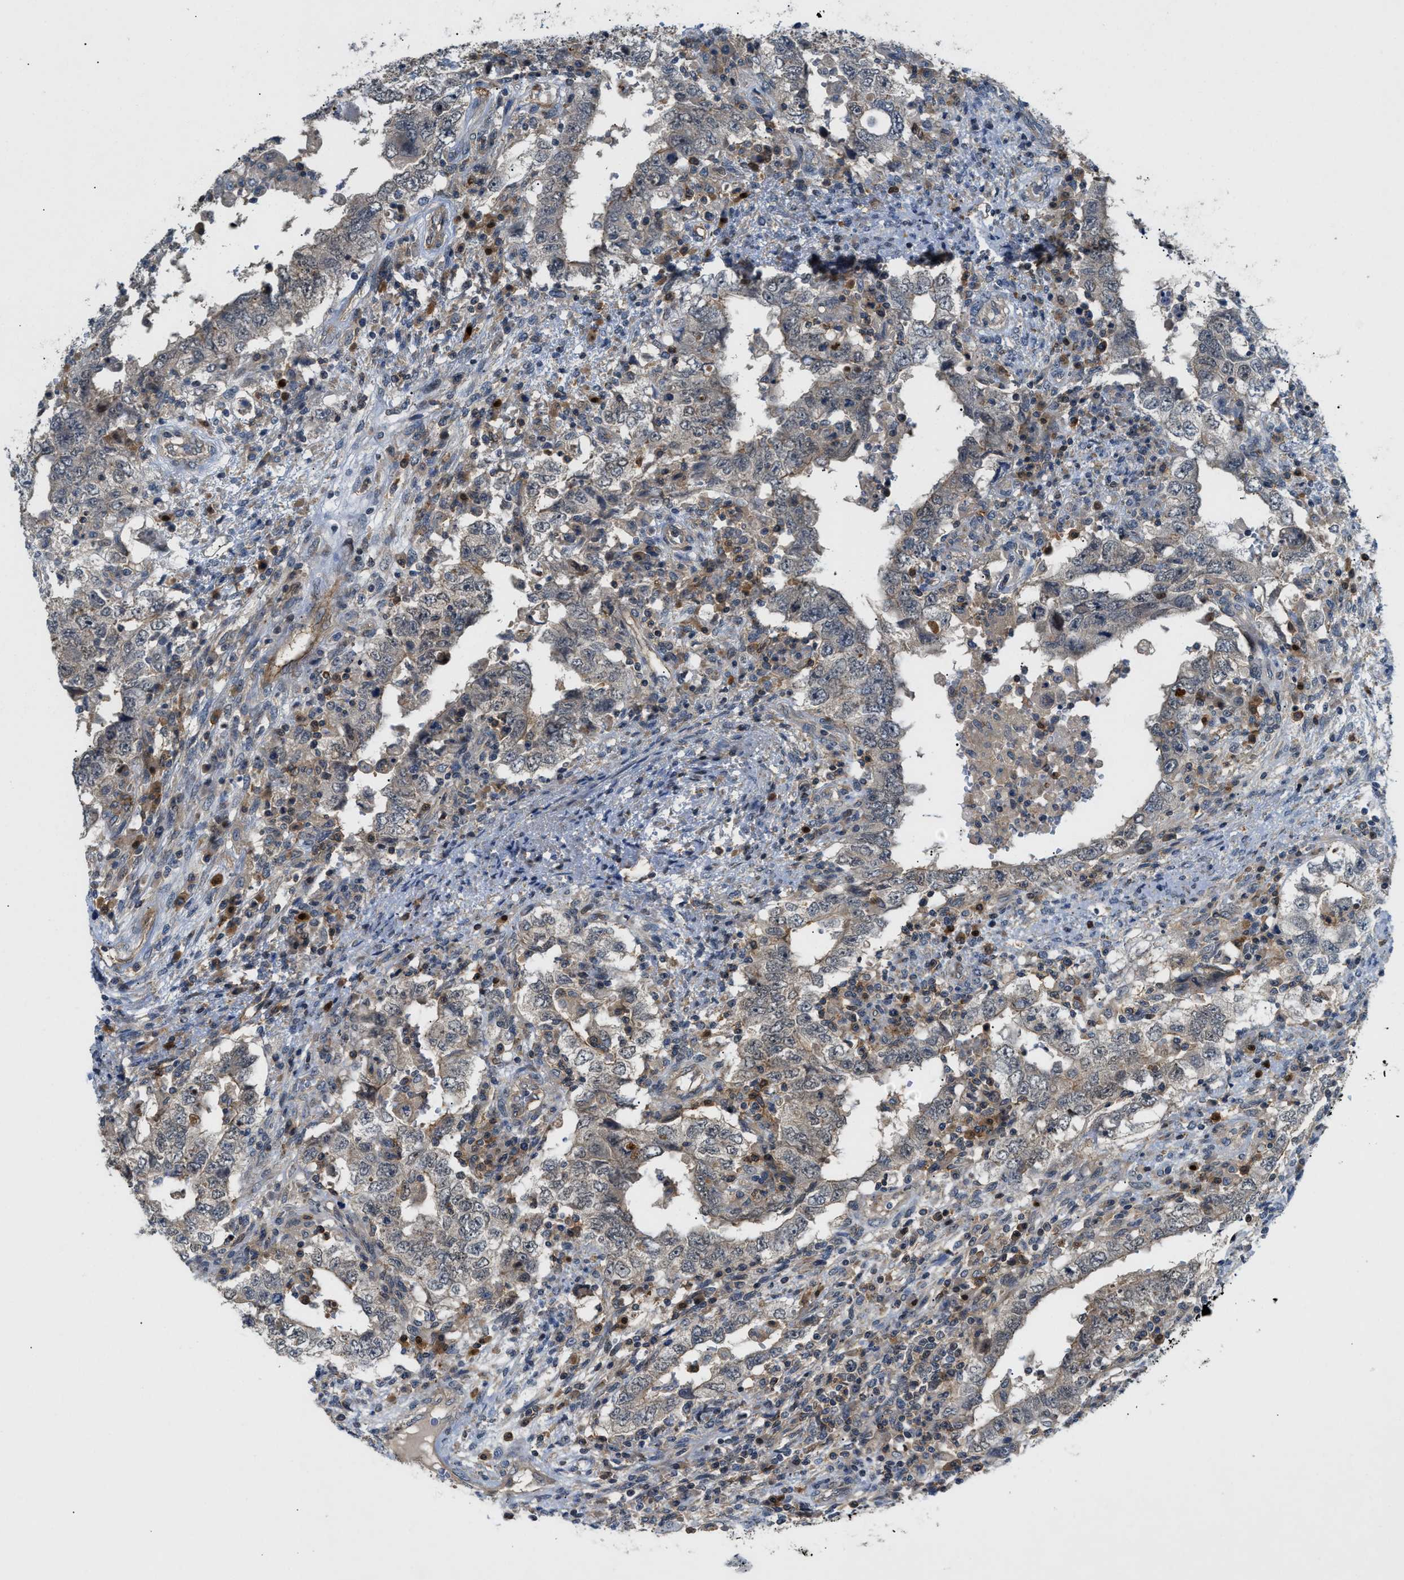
{"staining": {"intensity": "weak", "quantity": "<25%", "location": "cytoplasmic/membranous"}, "tissue": "testis cancer", "cell_type": "Tumor cells", "image_type": "cancer", "snomed": [{"axis": "morphology", "description": "Carcinoma, Embryonal, NOS"}, {"axis": "topography", "description": "Testis"}], "caption": "Immunohistochemistry photomicrograph of neoplastic tissue: human testis cancer (embryonal carcinoma) stained with DAB demonstrates no significant protein staining in tumor cells. (DAB immunohistochemistry (IHC) visualized using brightfield microscopy, high magnification).", "gene": "TRAK2", "patient": {"sex": "male", "age": 26}}